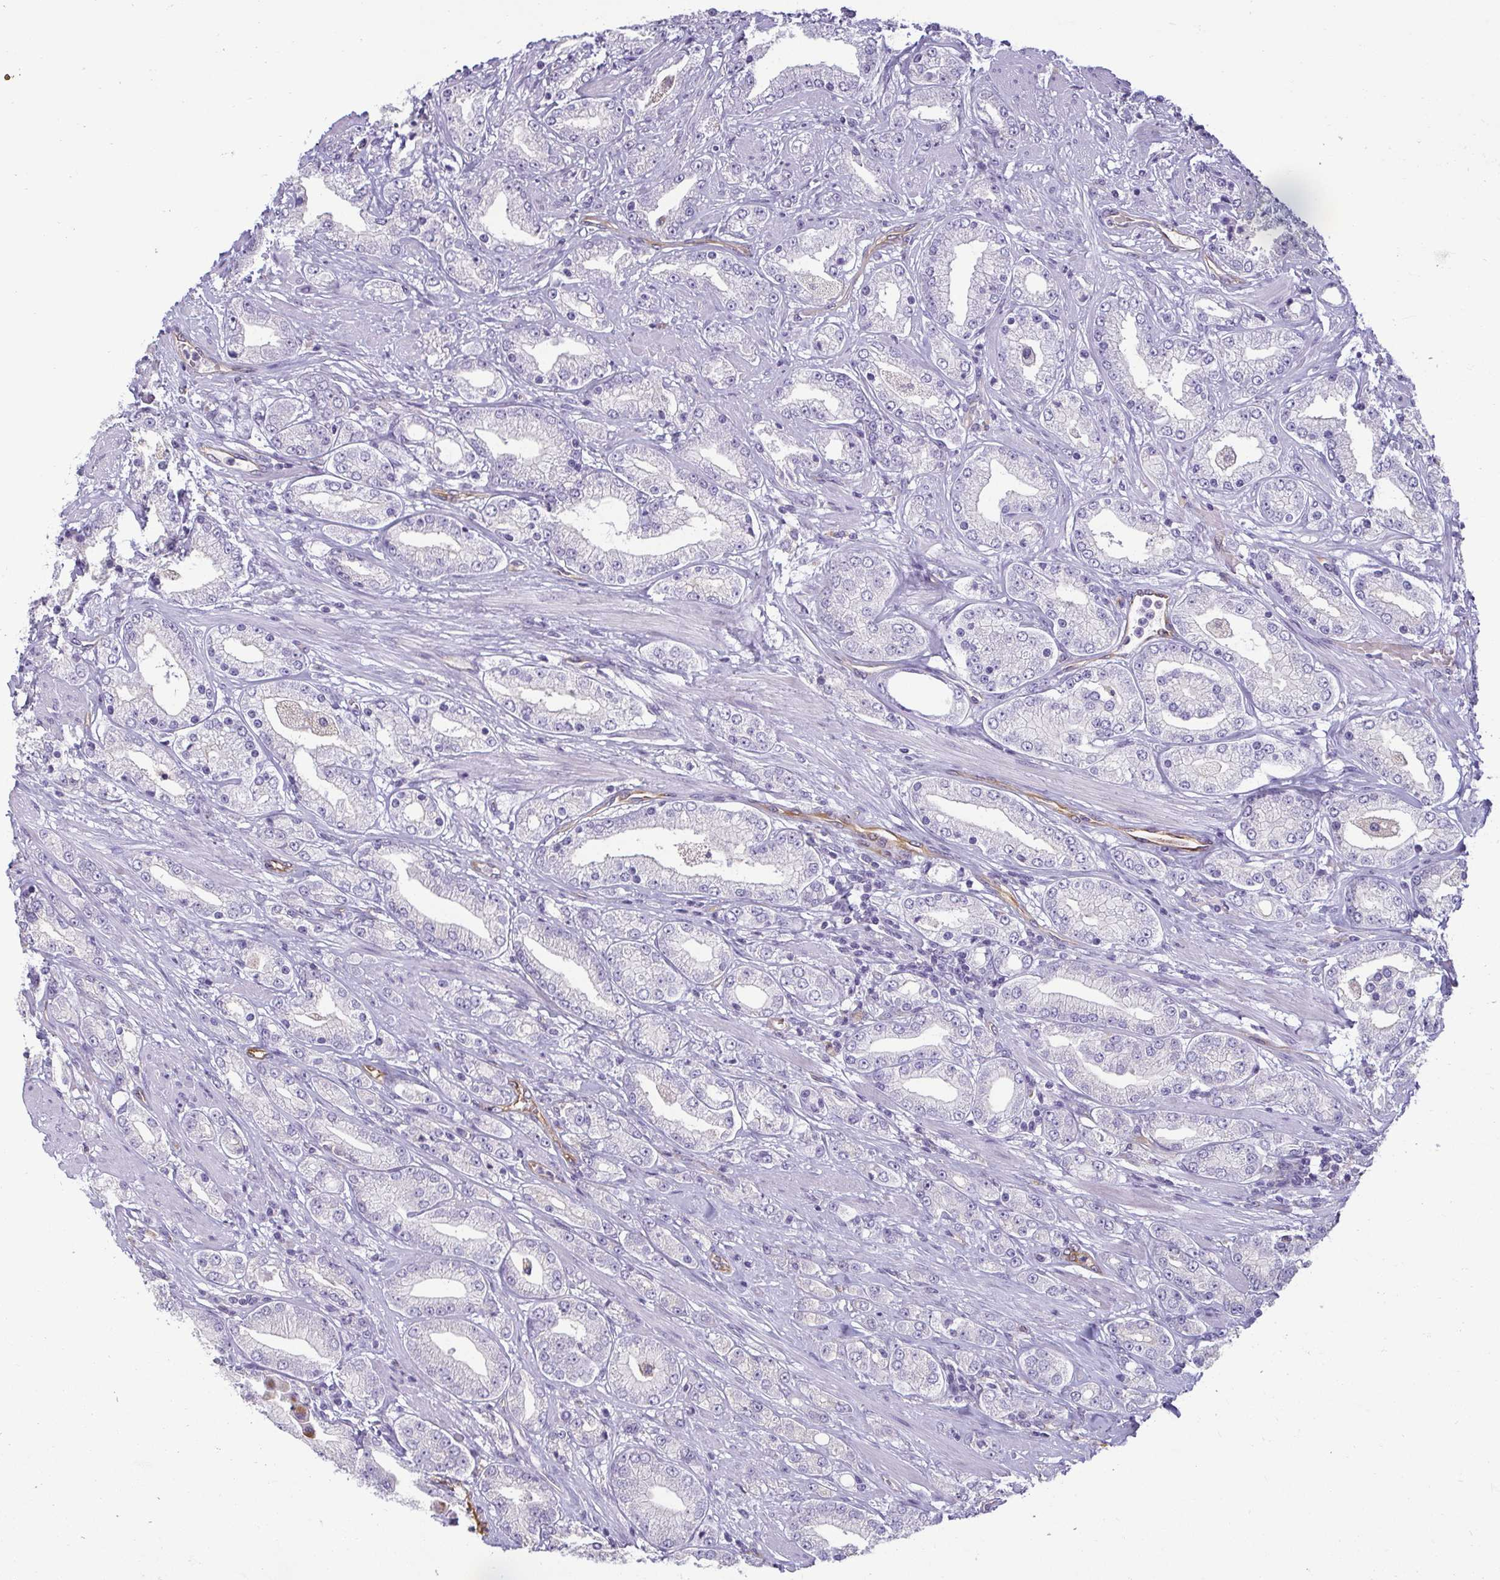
{"staining": {"intensity": "negative", "quantity": "none", "location": "none"}, "tissue": "prostate cancer", "cell_type": "Tumor cells", "image_type": "cancer", "snomed": [{"axis": "morphology", "description": "Adenocarcinoma, High grade"}, {"axis": "topography", "description": "Prostate"}], "caption": "This photomicrograph is of prostate cancer (high-grade adenocarcinoma) stained with IHC to label a protein in brown with the nuclei are counter-stained blue. There is no staining in tumor cells.", "gene": "PDE2A", "patient": {"sex": "male", "age": 67}}